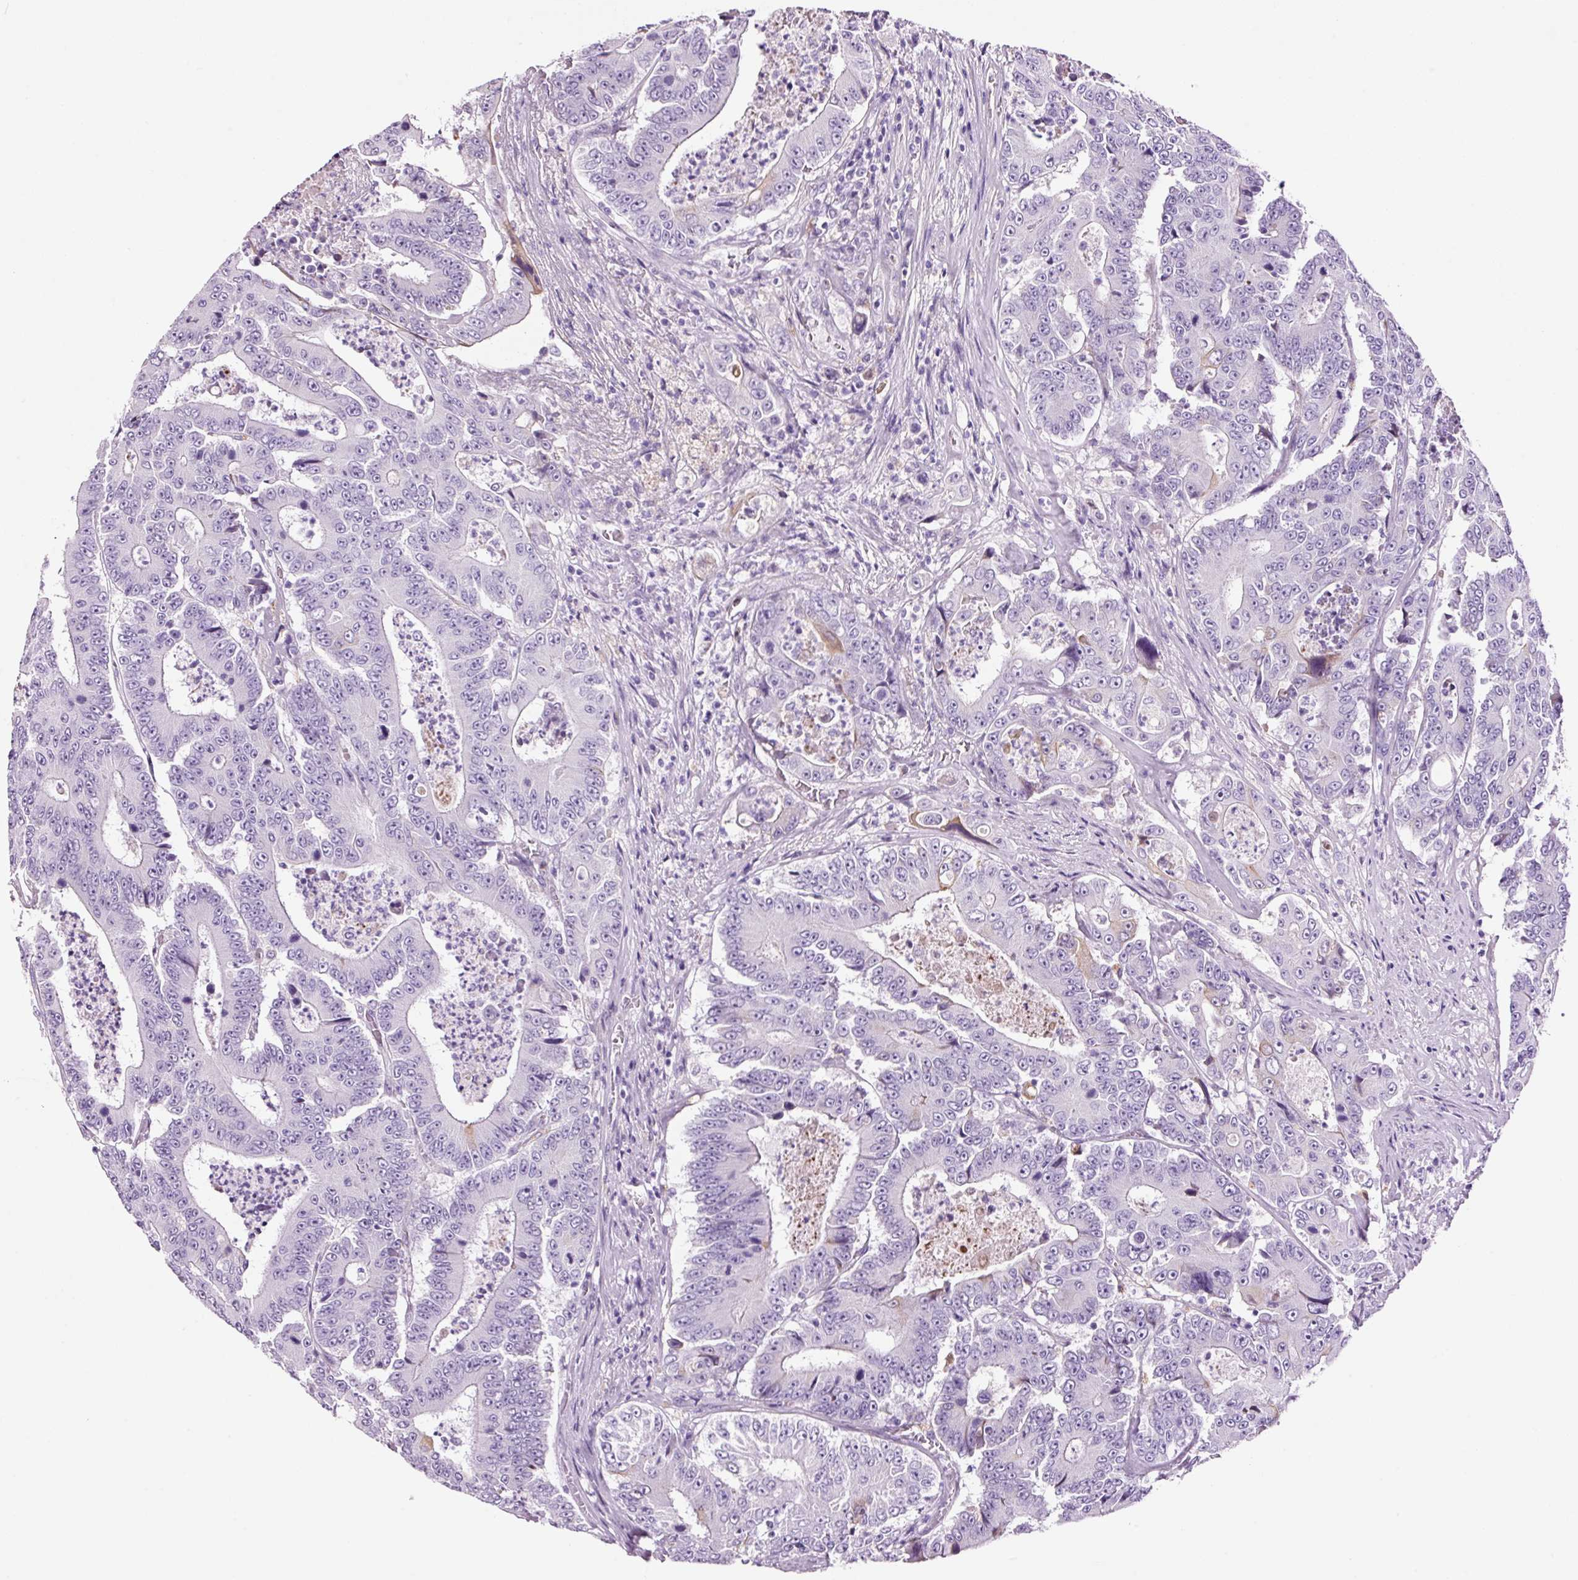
{"staining": {"intensity": "negative", "quantity": "none", "location": "none"}, "tissue": "colorectal cancer", "cell_type": "Tumor cells", "image_type": "cancer", "snomed": [{"axis": "morphology", "description": "Adenocarcinoma, NOS"}, {"axis": "topography", "description": "Colon"}], "caption": "This is a histopathology image of immunohistochemistry staining of adenocarcinoma (colorectal), which shows no staining in tumor cells.", "gene": "RTF2", "patient": {"sex": "male", "age": 83}}